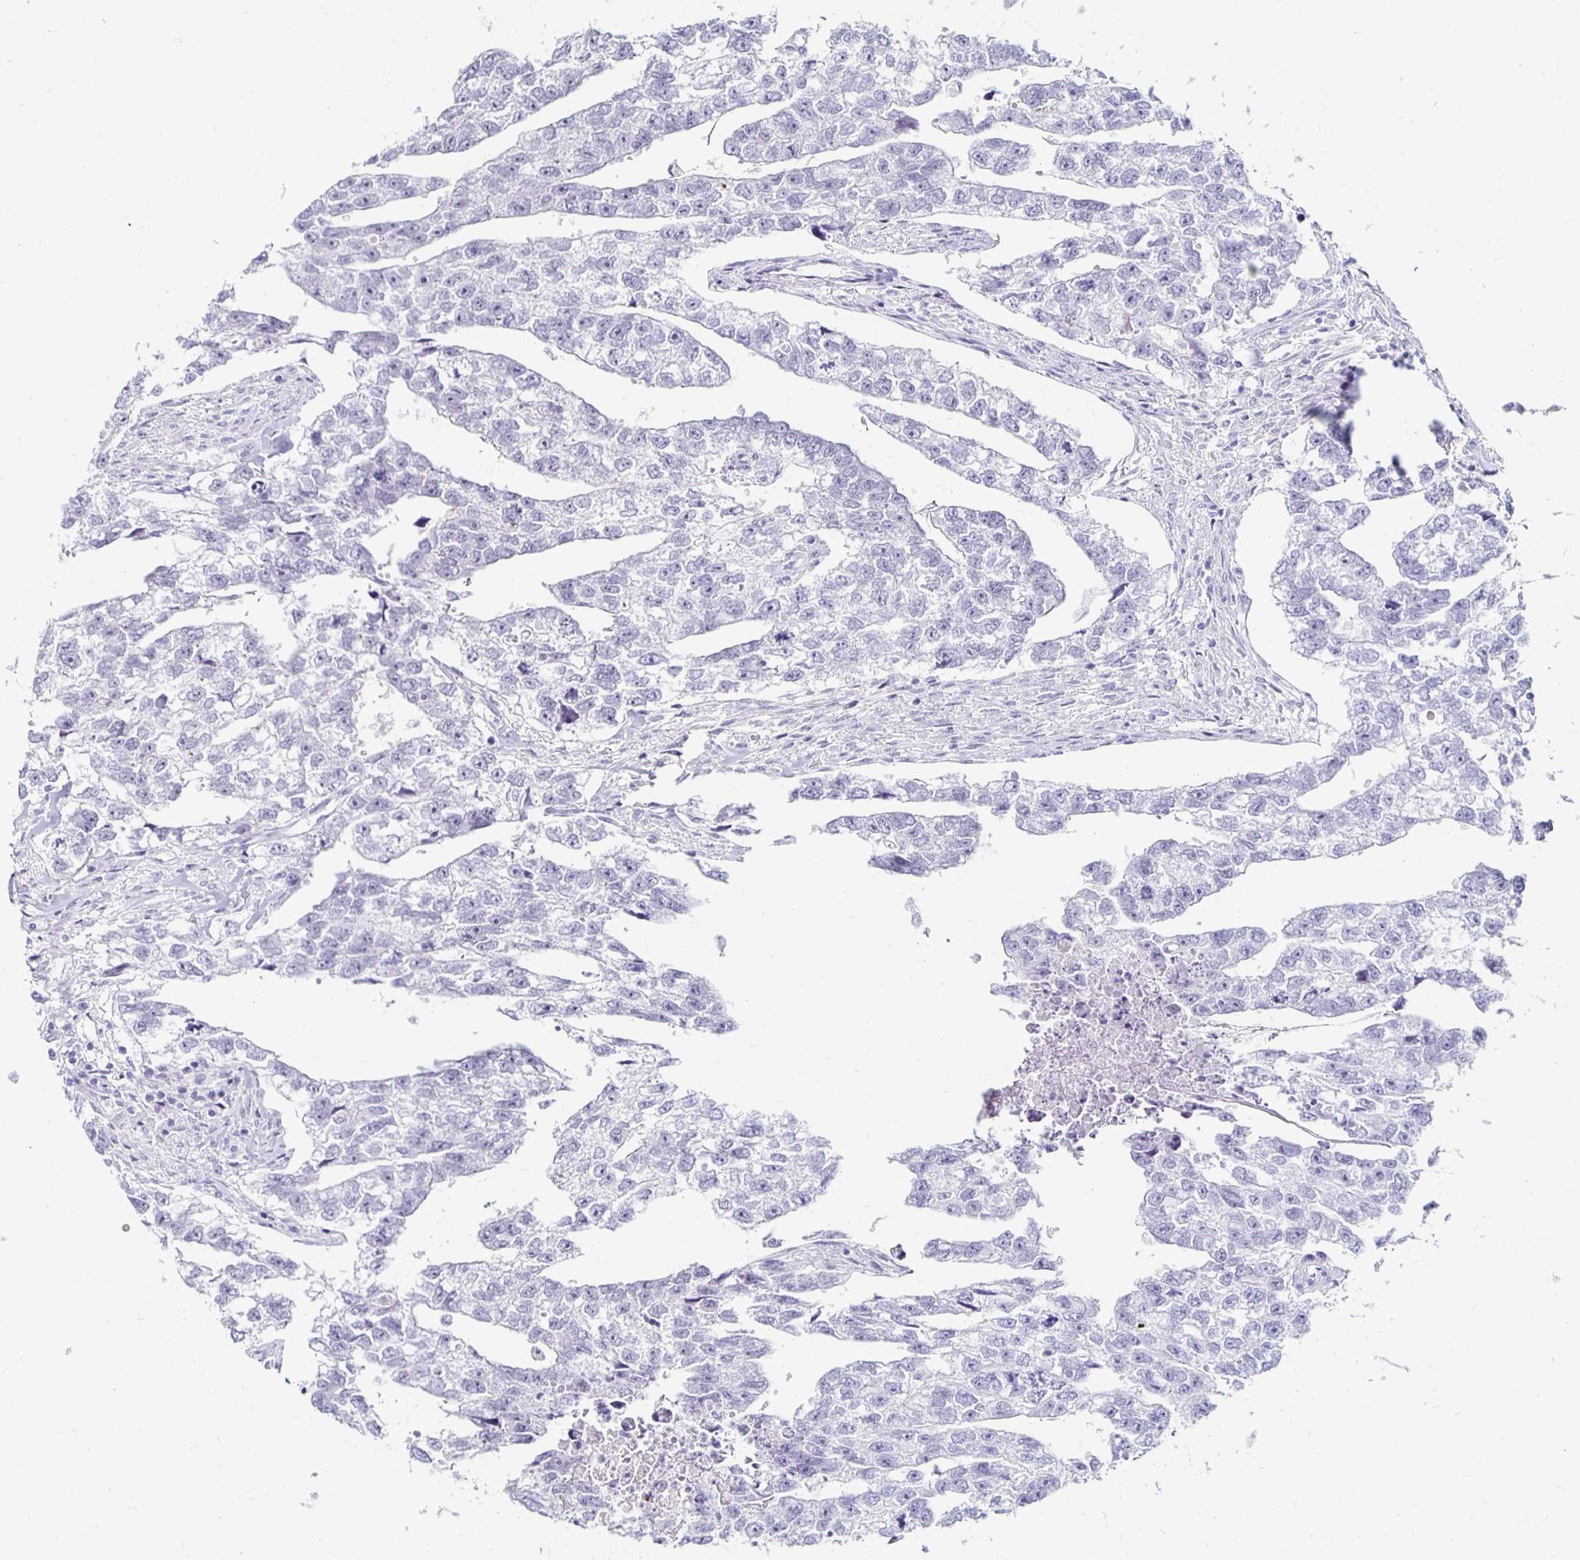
{"staining": {"intensity": "negative", "quantity": "none", "location": "none"}, "tissue": "testis cancer", "cell_type": "Tumor cells", "image_type": "cancer", "snomed": [{"axis": "morphology", "description": "Carcinoma, Embryonal, NOS"}, {"axis": "morphology", "description": "Teratoma, malignant, NOS"}, {"axis": "topography", "description": "Testis"}], "caption": "IHC histopathology image of testis cancer stained for a protein (brown), which shows no staining in tumor cells.", "gene": "KCNQ2", "patient": {"sex": "male", "age": 44}}